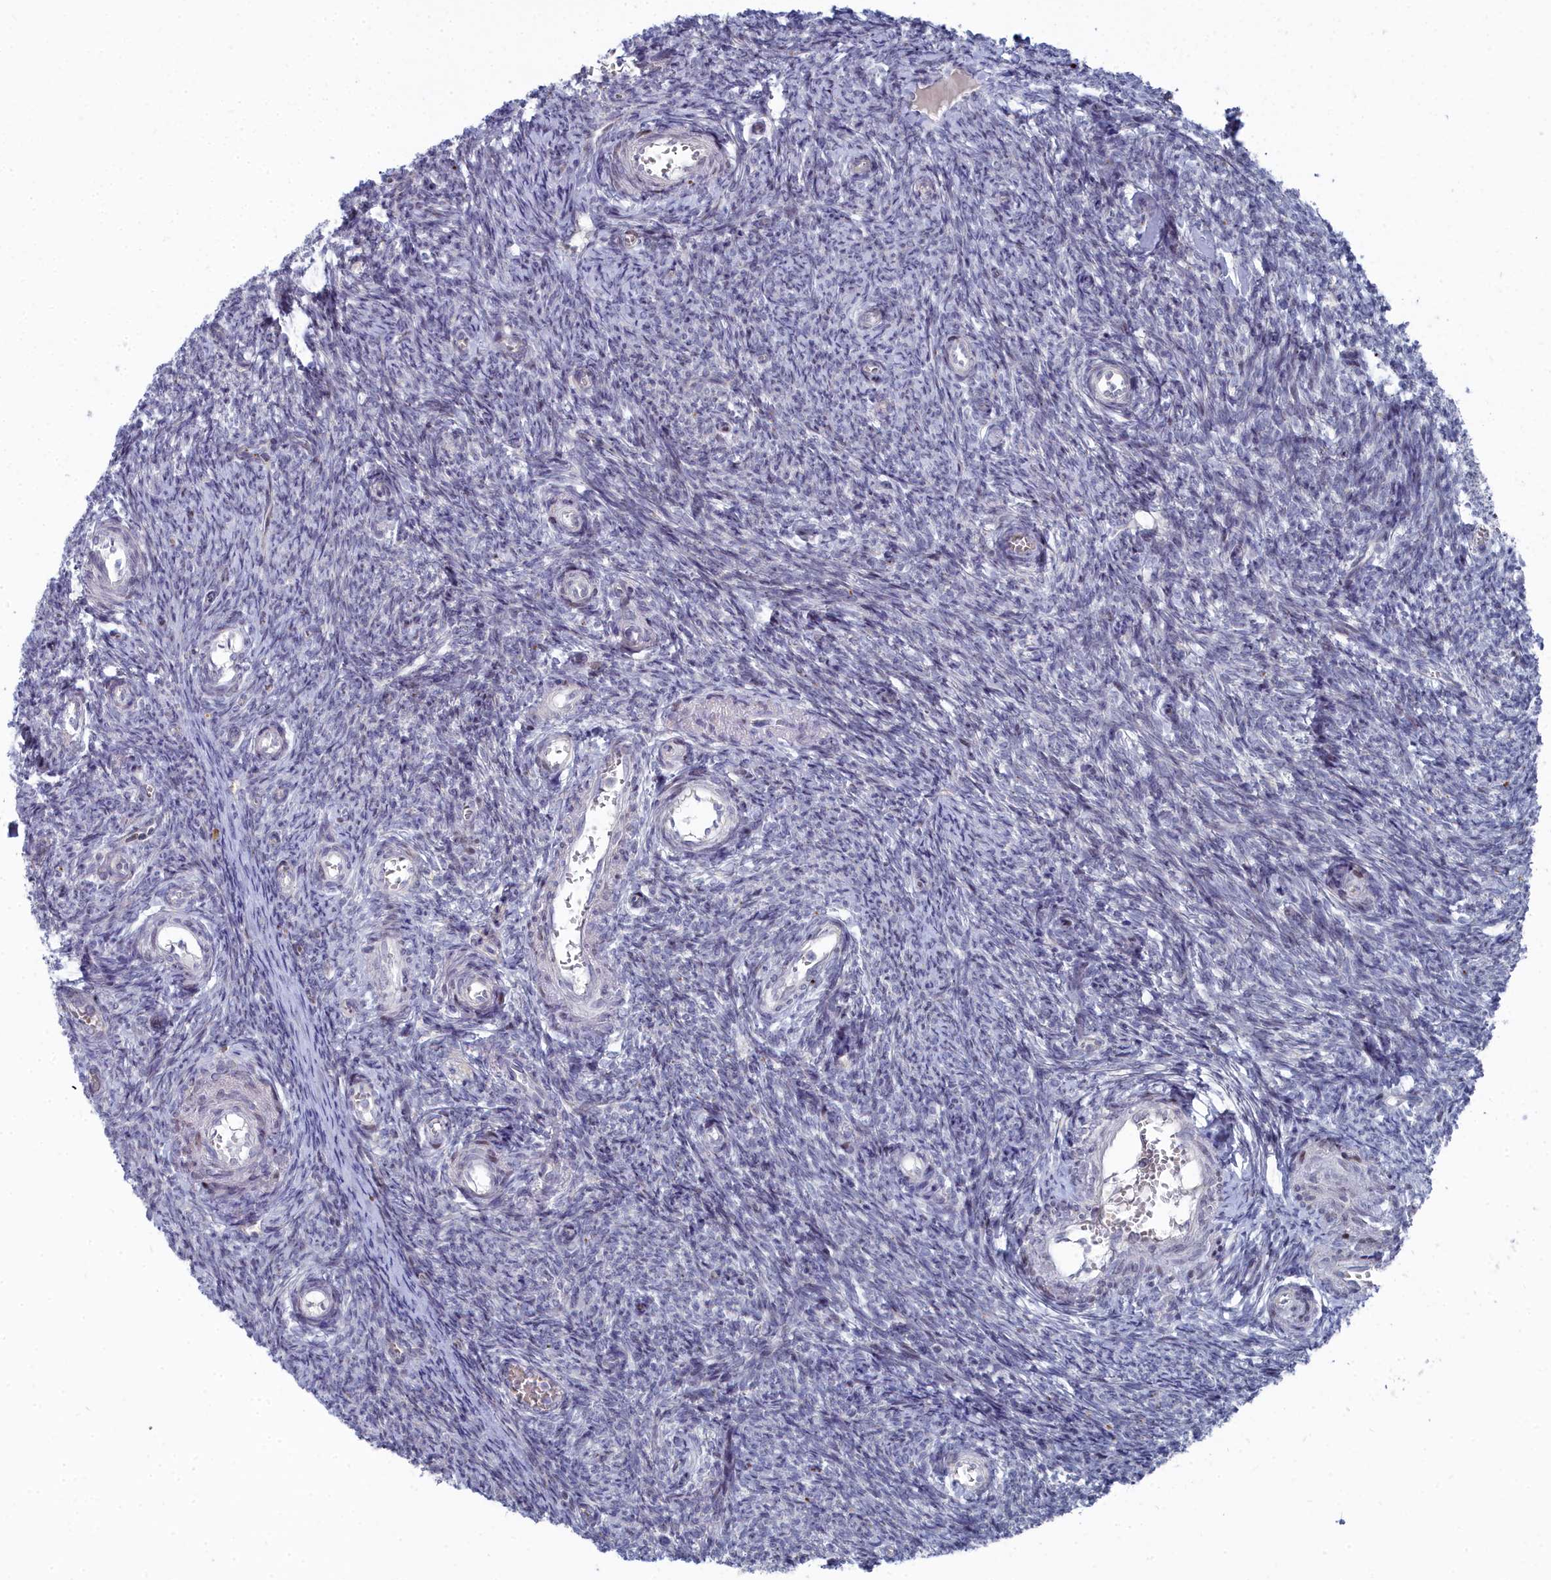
{"staining": {"intensity": "moderate", "quantity": ">75%", "location": "cytoplasmic/membranous,nuclear"}, "tissue": "ovary", "cell_type": "Follicle cells", "image_type": "normal", "snomed": [{"axis": "morphology", "description": "Normal tissue, NOS"}, {"axis": "topography", "description": "Ovary"}], "caption": "A photomicrograph of human ovary stained for a protein exhibits moderate cytoplasmic/membranous,nuclear brown staining in follicle cells.", "gene": "RPS27A", "patient": {"sex": "female", "age": 44}}